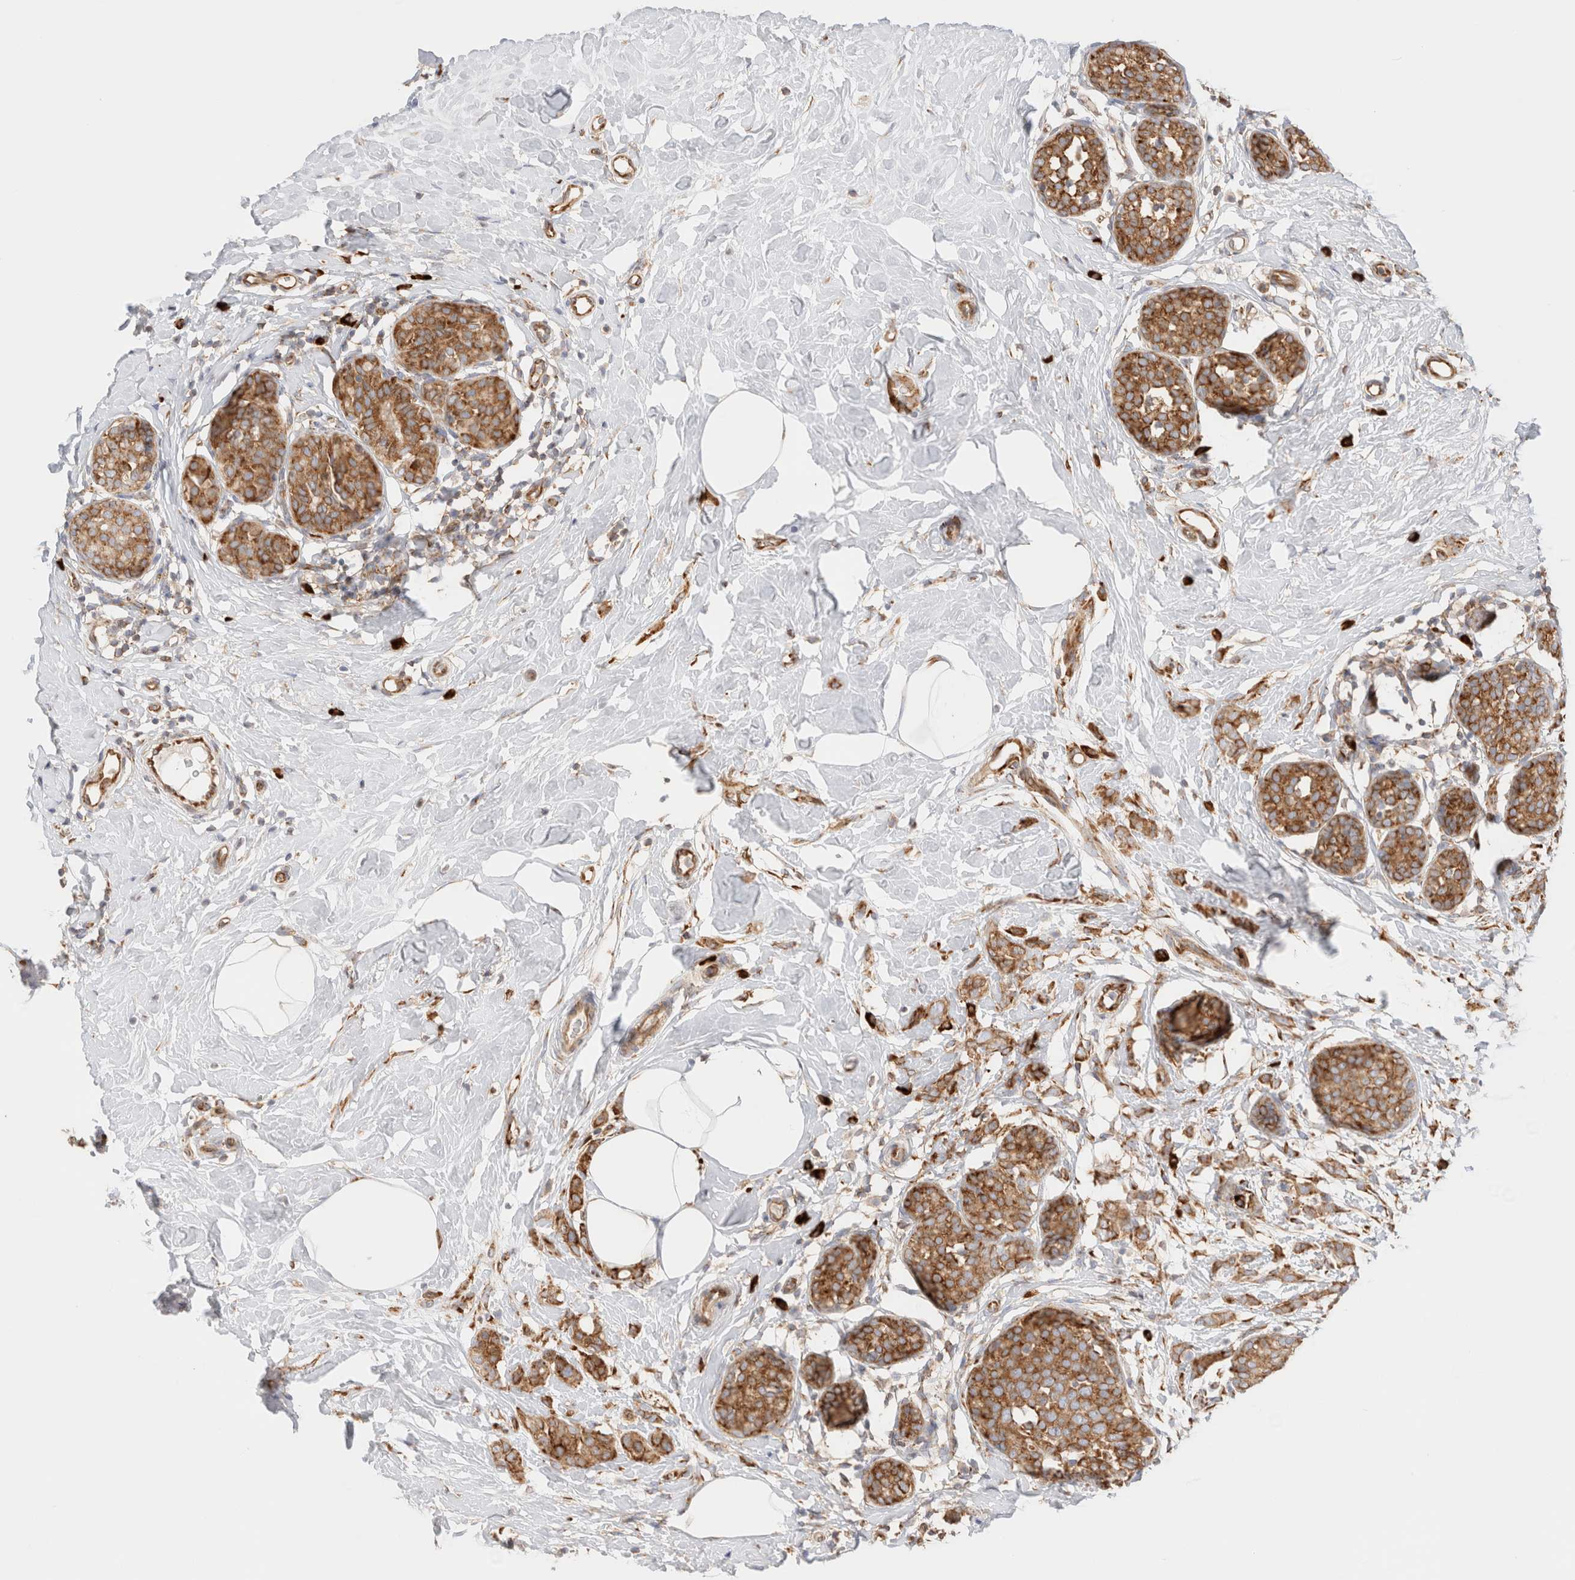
{"staining": {"intensity": "moderate", "quantity": ">75%", "location": "cytoplasmic/membranous"}, "tissue": "breast cancer", "cell_type": "Tumor cells", "image_type": "cancer", "snomed": [{"axis": "morphology", "description": "Lobular carcinoma, in situ"}, {"axis": "morphology", "description": "Lobular carcinoma"}, {"axis": "topography", "description": "Breast"}], "caption": "Immunohistochemistry micrograph of human breast cancer stained for a protein (brown), which shows medium levels of moderate cytoplasmic/membranous expression in approximately >75% of tumor cells.", "gene": "ZC2HC1A", "patient": {"sex": "female", "age": 41}}